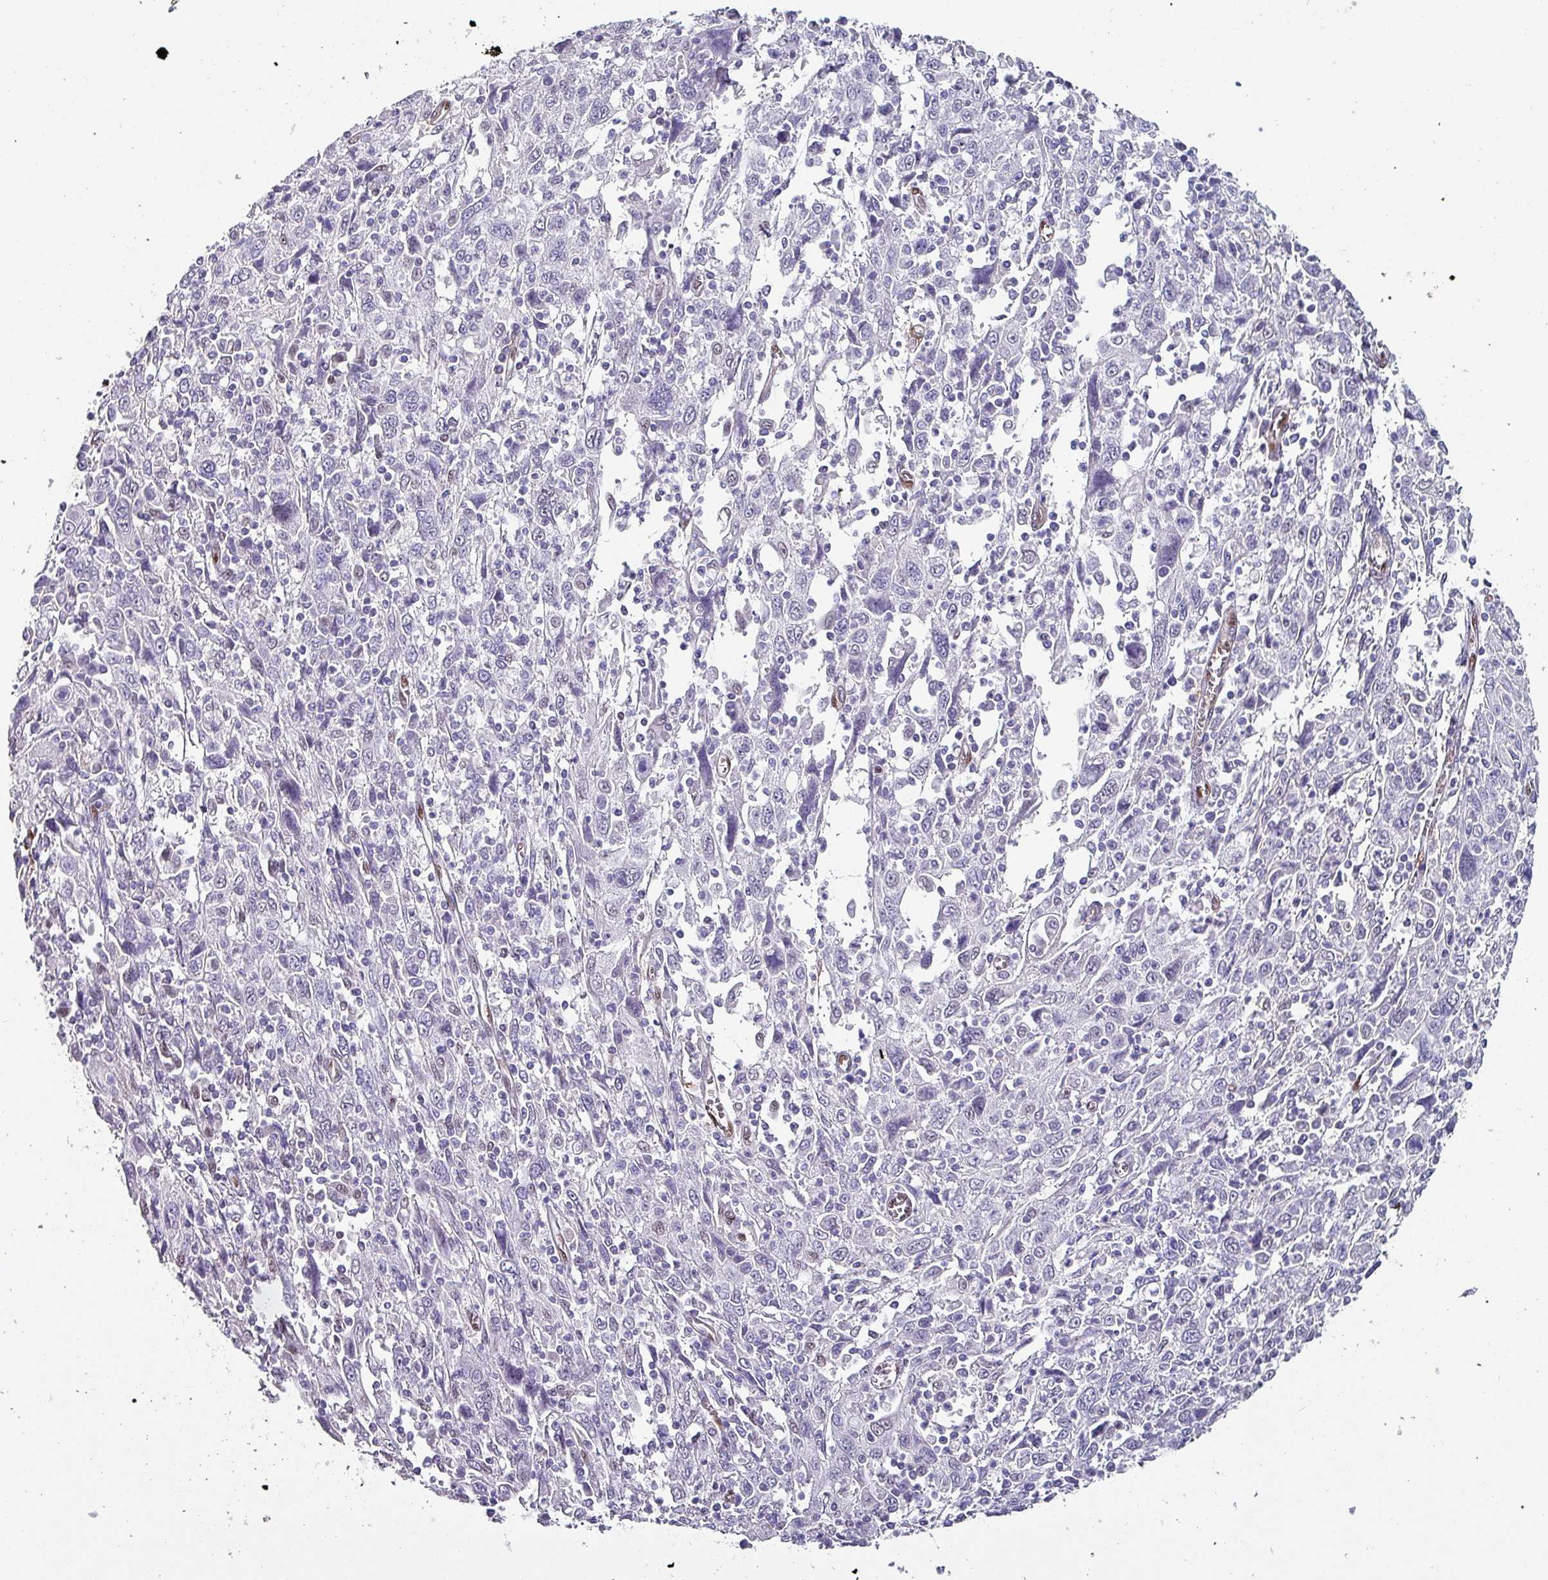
{"staining": {"intensity": "negative", "quantity": "none", "location": "none"}, "tissue": "cervical cancer", "cell_type": "Tumor cells", "image_type": "cancer", "snomed": [{"axis": "morphology", "description": "Squamous cell carcinoma, NOS"}, {"axis": "topography", "description": "Cervix"}], "caption": "A photomicrograph of human cervical cancer is negative for staining in tumor cells.", "gene": "ZNF816-ZNF321P", "patient": {"sex": "female", "age": 46}}